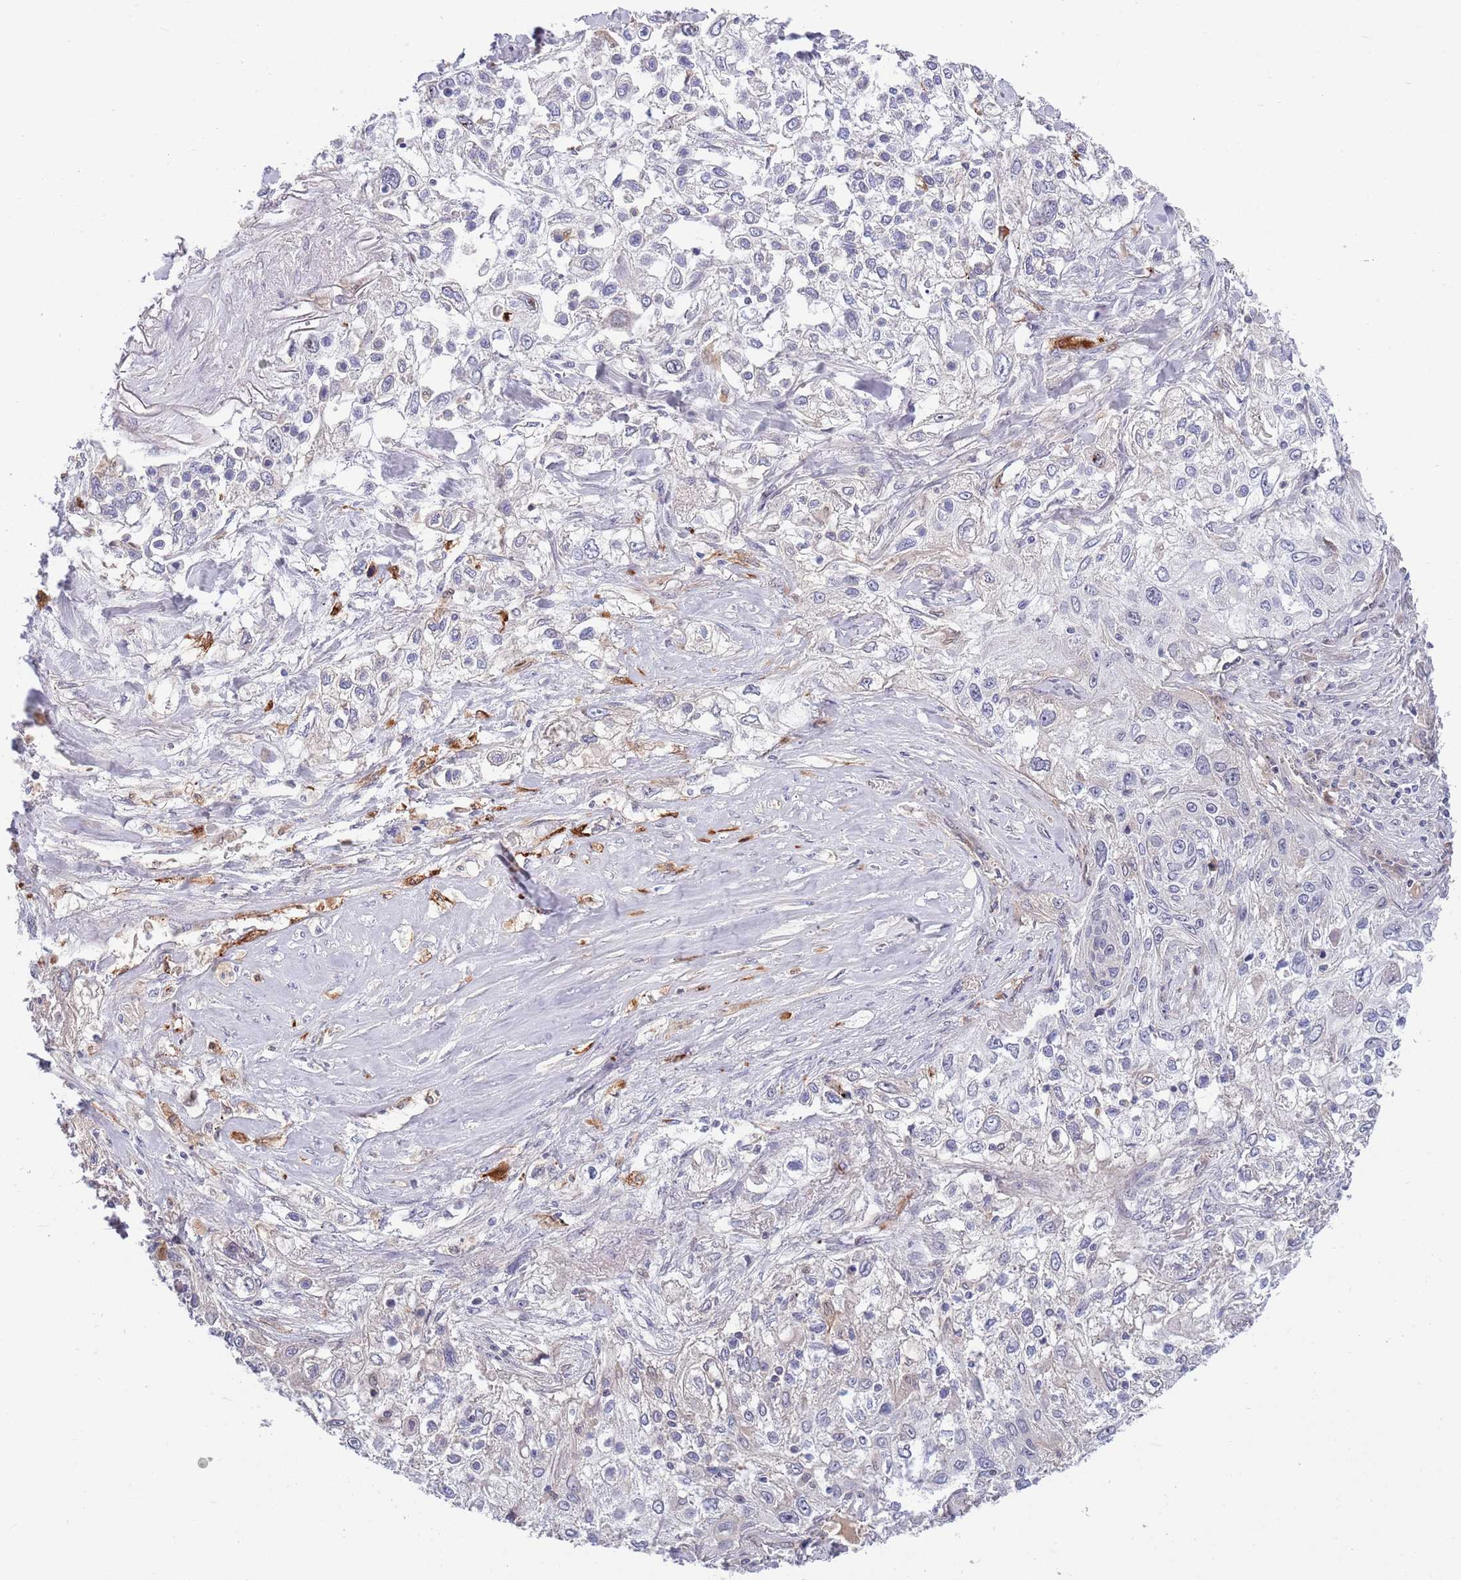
{"staining": {"intensity": "negative", "quantity": "none", "location": "none"}, "tissue": "lung cancer", "cell_type": "Tumor cells", "image_type": "cancer", "snomed": [{"axis": "morphology", "description": "Squamous cell carcinoma, NOS"}, {"axis": "topography", "description": "Lung"}], "caption": "Photomicrograph shows no significant protein expression in tumor cells of lung cancer (squamous cell carcinoma).", "gene": "NLRP6", "patient": {"sex": "female", "age": 69}}